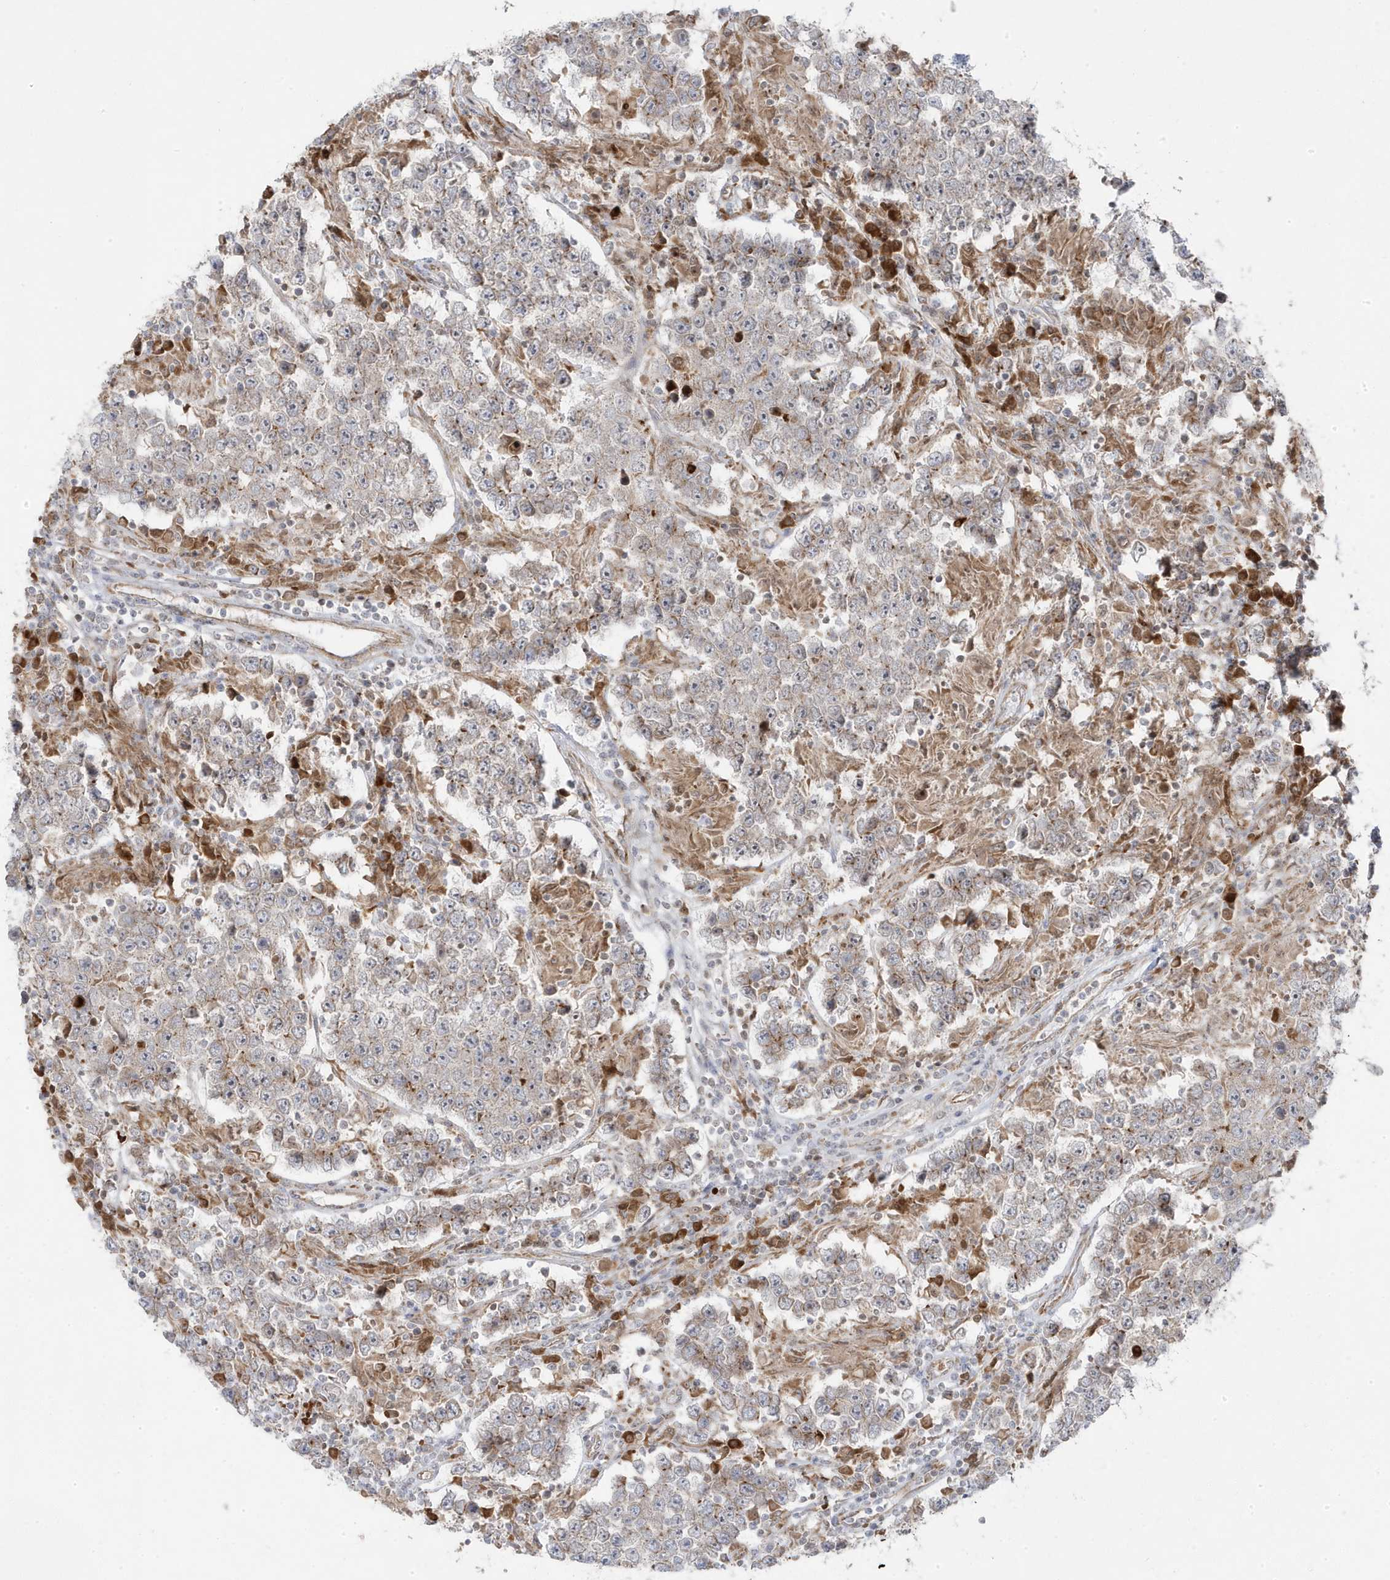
{"staining": {"intensity": "negative", "quantity": "none", "location": "none"}, "tissue": "testis cancer", "cell_type": "Tumor cells", "image_type": "cancer", "snomed": [{"axis": "morphology", "description": "Normal tissue, NOS"}, {"axis": "morphology", "description": "Urothelial carcinoma, High grade"}, {"axis": "morphology", "description": "Seminoma, NOS"}, {"axis": "morphology", "description": "Carcinoma, Embryonal, NOS"}, {"axis": "topography", "description": "Urinary bladder"}, {"axis": "topography", "description": "Testis"}], "caption": "Immunohistochemical staining of human testis embryonal carcinoma demonstrates no significant staining in tumor cells. (DAB (3,3'-diaminobenzidine) immunohistochemistry visualized using brightfield microscopy, high magnification).", "gene": "ZNF654", "patient": {"sex": "male", "age": 41}}